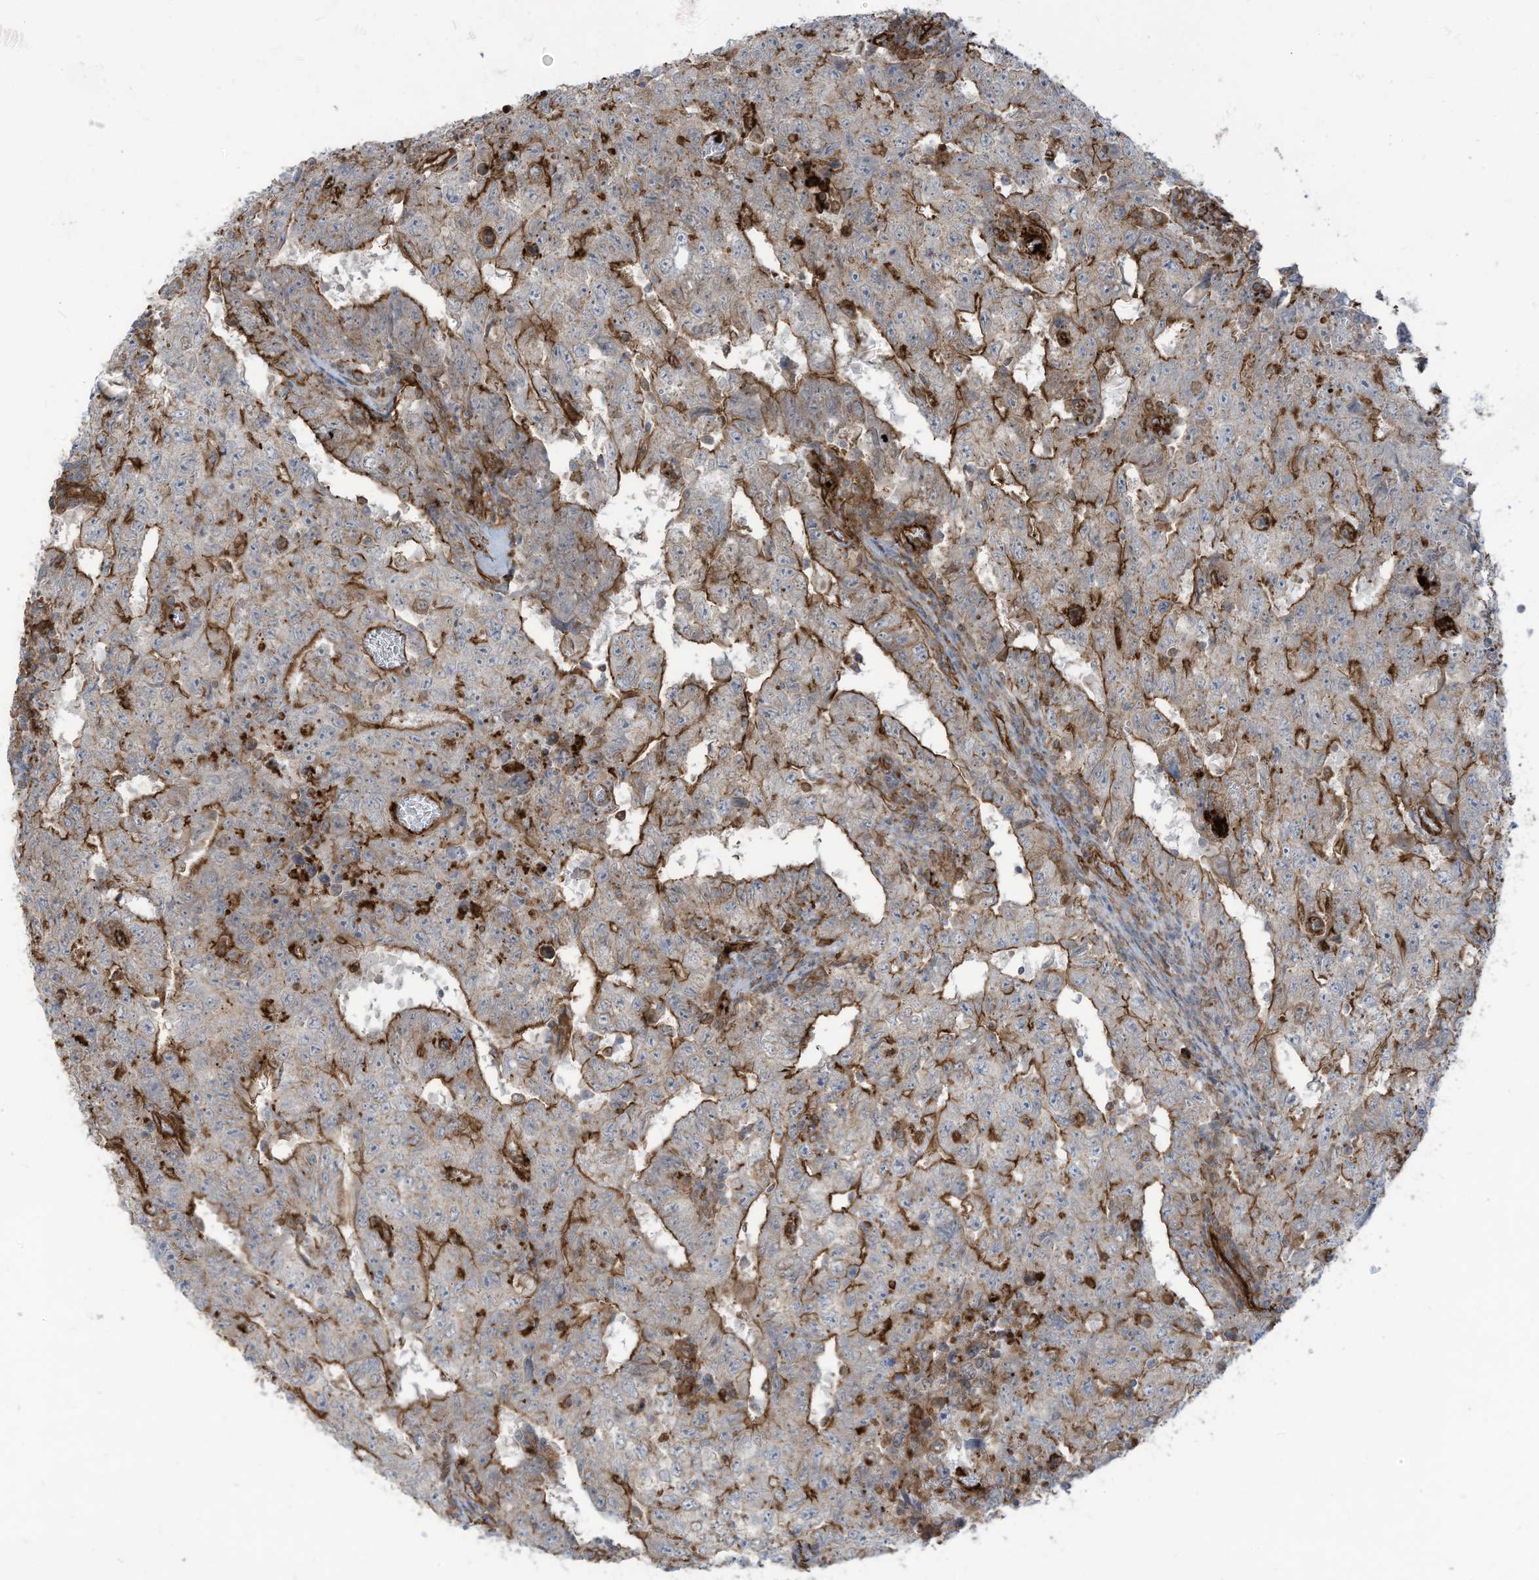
{"staining": {"intensity": "strong", "quantity": "25%-75%", "location": "cytoplasmic/membranous"}, "tissue": "testis cancer", "cell_type": "Tumor cells", "image_type": "cancer", "snomed": [{"axis": "morphology", "description": "Carcinoma, Embryonal, NOS"}, {"axis": "topography", "description": "Testis"}], "caption": "DAB immunohistochemical staining of testis cancer displays strong cytoplasmic/membranous protein staining in about 25%-75% of tumor cells. The staining was performed using DAB (3,3'-diaminobenzidine) to visualize the protein expression in brown, while the nuclei were stained in blue with hematoxylin (Magnification: 20x).", "gene": "SLC9A2", "patient": {"sex": "male", "age": 26}}